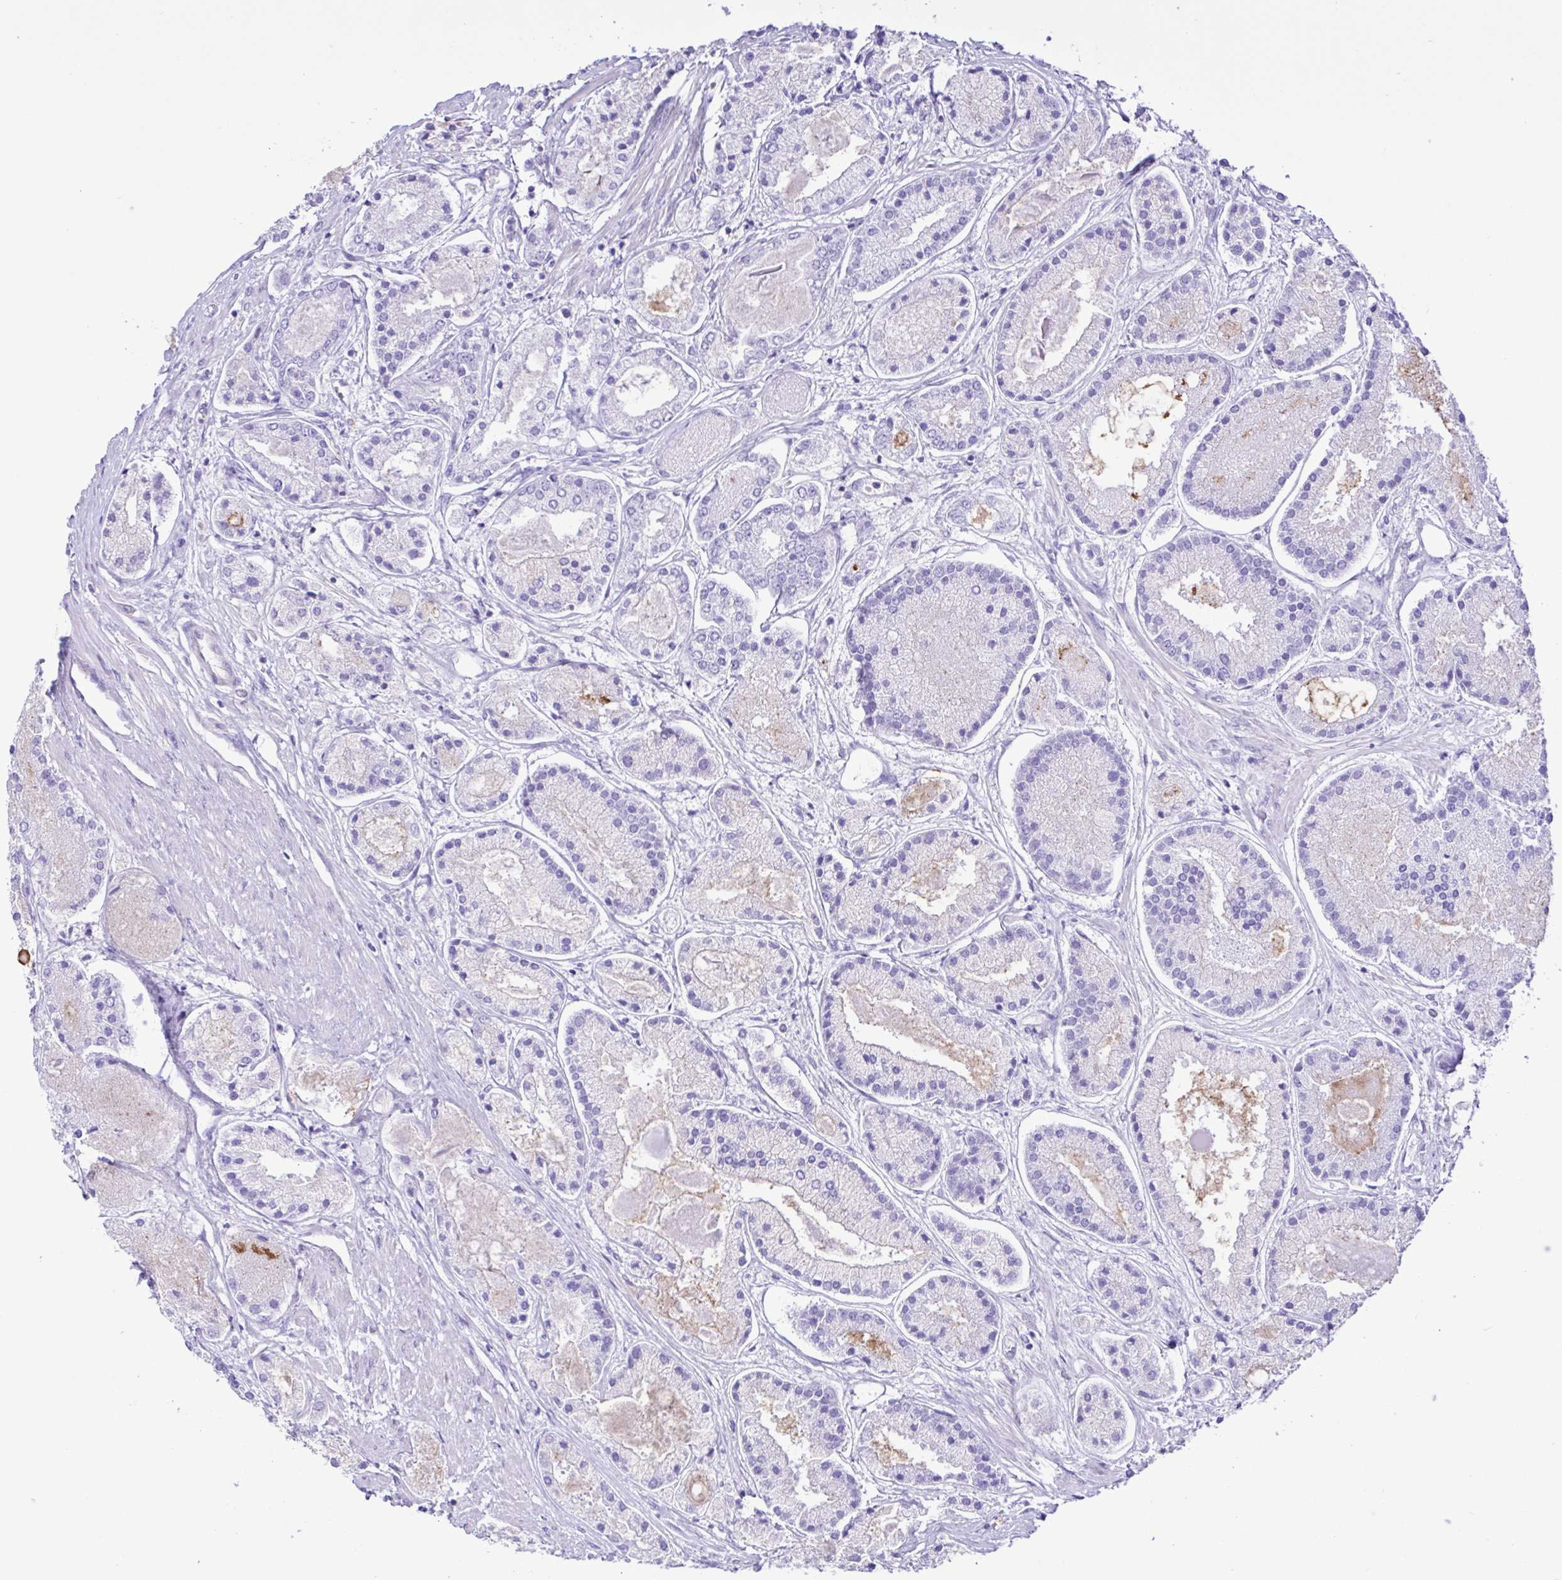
{"staining": {"intensity": "negative", "quantity": "none", "location": "none"}, "tissue": "prostate cancer", "cell_type": "Tumor cells", "image_type": "cancer", "snomed": [{"axis": "morphology", "description": "Adenocarcinoma, High grade"}, {"axis": "topography", "description": "Prostate"}], "caption": "Immunohistochemical staining of high-grade adenocarcinoma (prostate) displays no significant positivity in tumor cells.", "gene": "CYP17A1", "patient": {"sex": "male", "age": 67}}